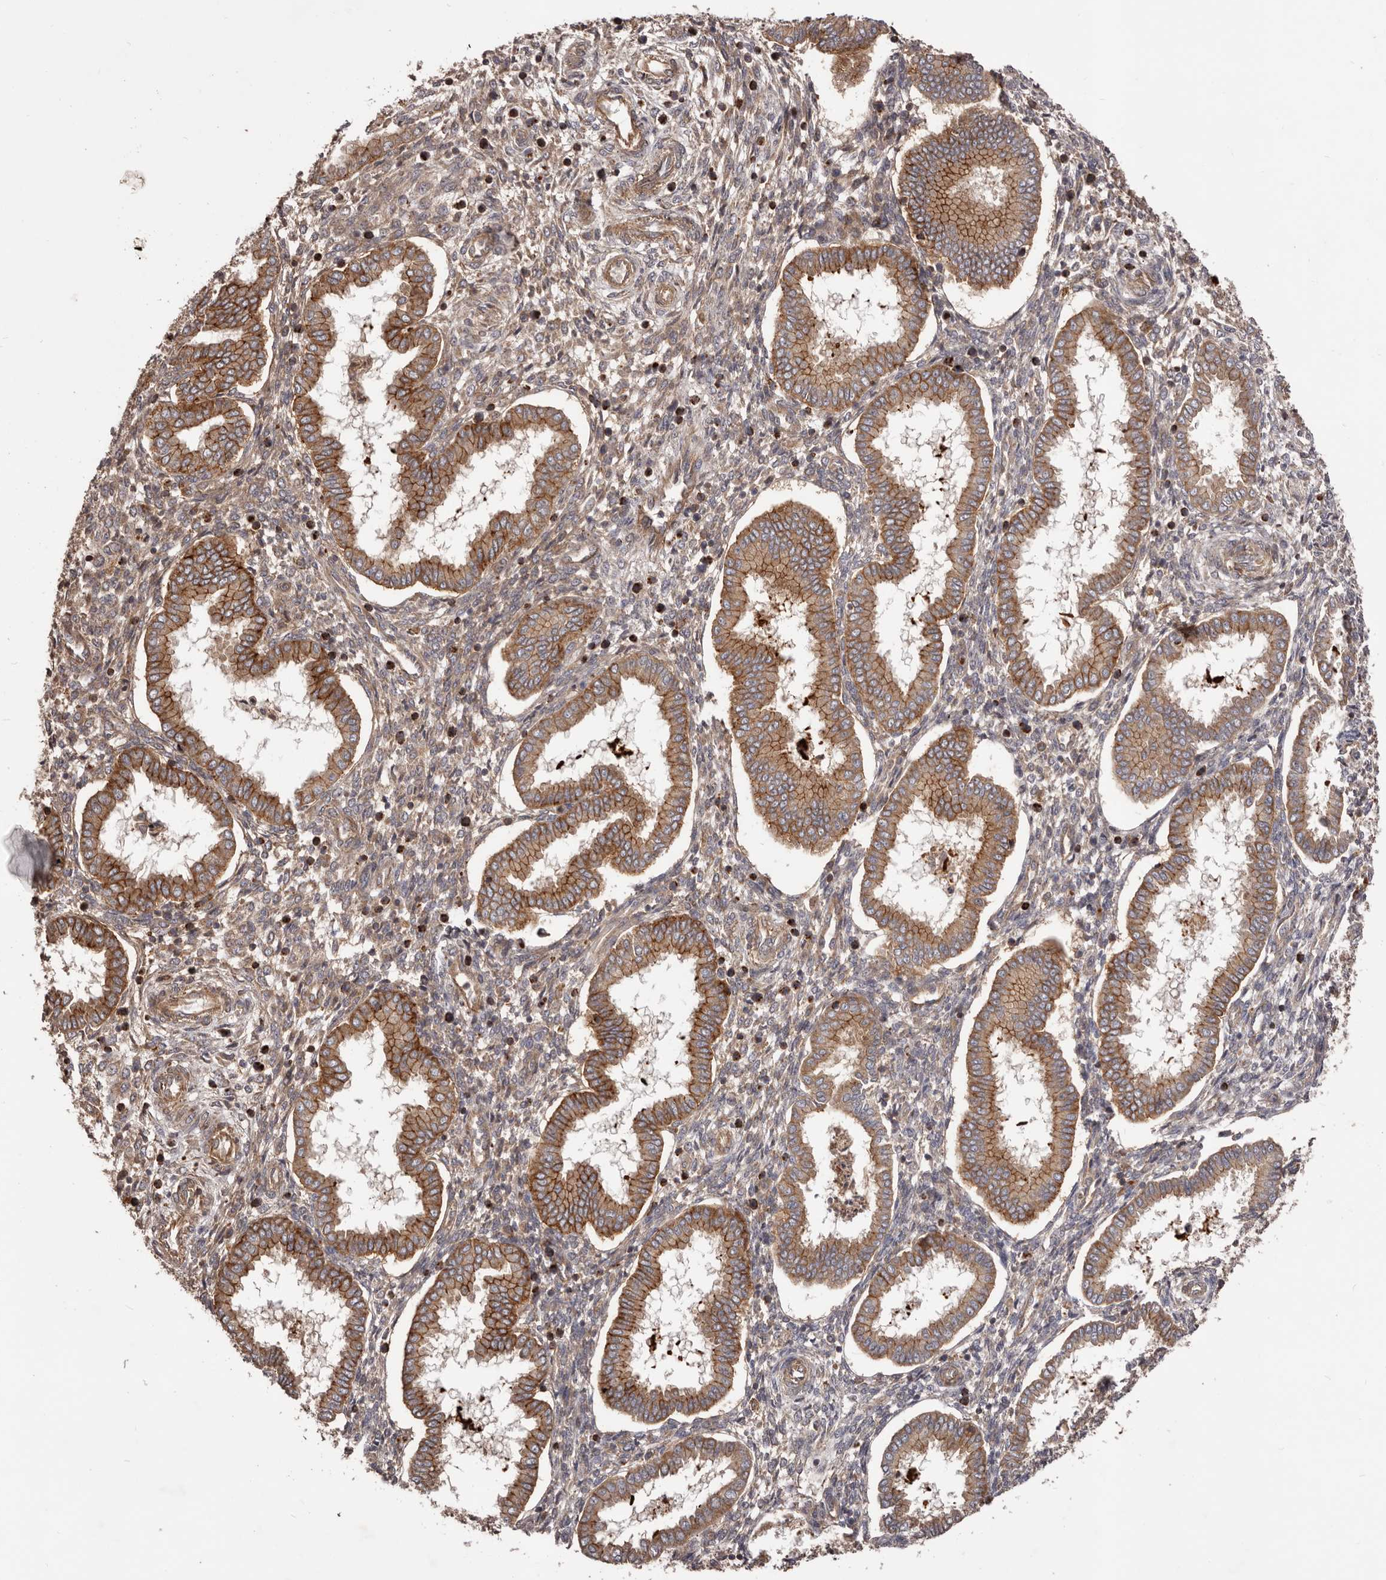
{"staining": {"intensity": "weak", "quantity": ">75%", "location": "cytoplasmic/membranous"}, "tissue": "endometrium", "cell_type": "Cells in endometrial stroma", "image_type": "normal", "snomed": [{"axis": "morphology", "description": "Normal tissue, NOS"}, {"axis": "topography", "description": "Endometrium"}], "caption": "A high-resolution micrograph shows immunohistochemistry staining of normal endometrium, which reveals weak cytoplasmic/membranous staining in about >75% of cells in endometrial stroma.", "gene": "GTPBP1", "patient": {"sex": "female", "age": 24}}